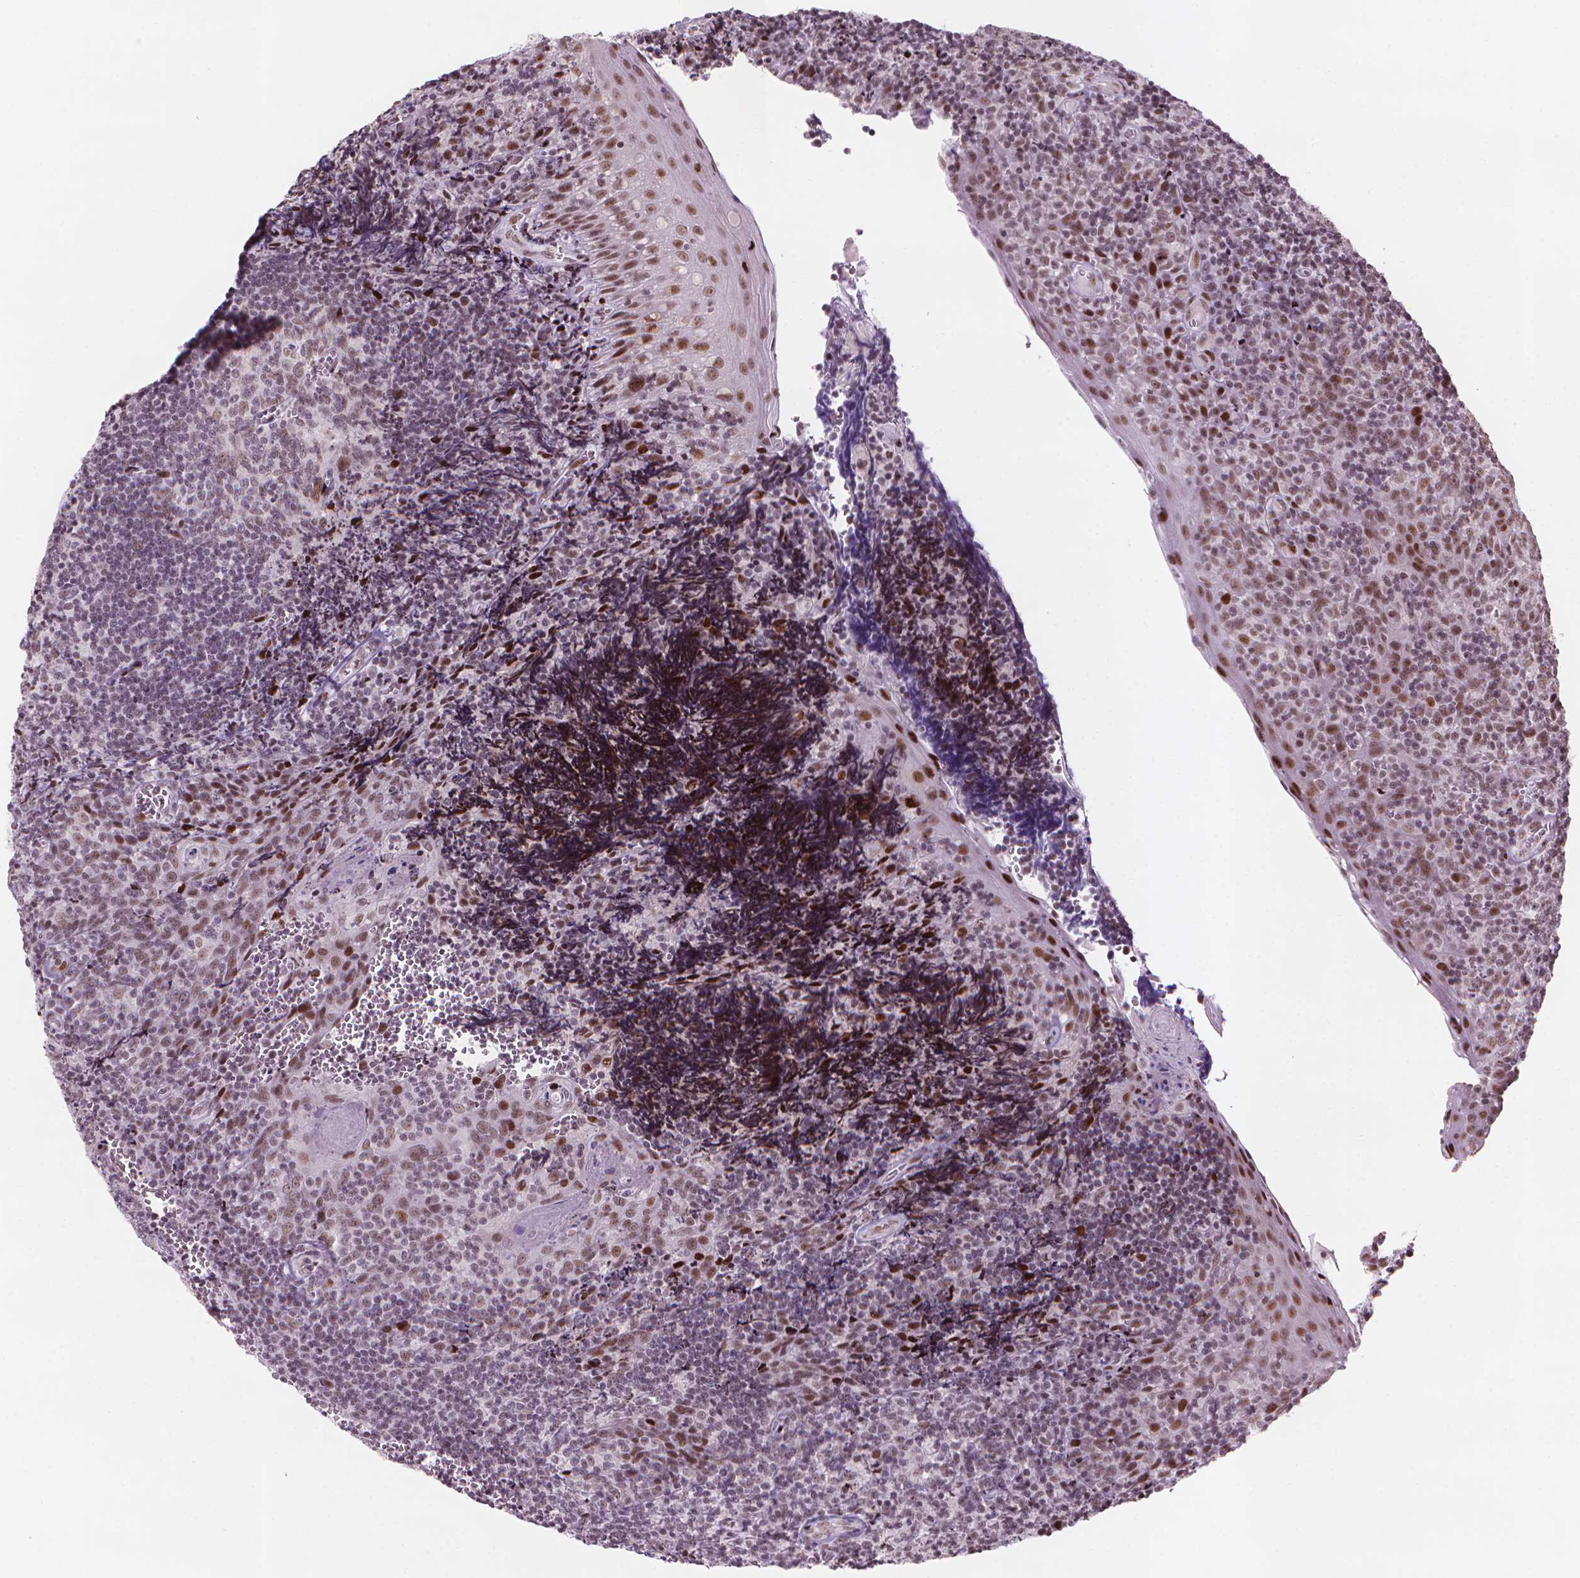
{"staining": {"intensity": "weak", "quantity": "25%-75%", "location": "nuclear"}, "tissue": "tonsil", "cell_type": "Germinal center cells", "image_type": "normal", "snomed": [{"axis": "morphology", "description": "Normal tissue, NOS"}, {"axis": "morphology", "description": "Inflammation, NOS"}, {"axis": "topography", "description": "Tonsil"}], "caption": "Weak nuclear protein positivity is identified in about 25%-75% of germinal center cells in tonsil. (Brightfield microscopy of DAB IHC at high magnification).", "gene": "HES7", "patient": {"sex": "female", "age": 31}}